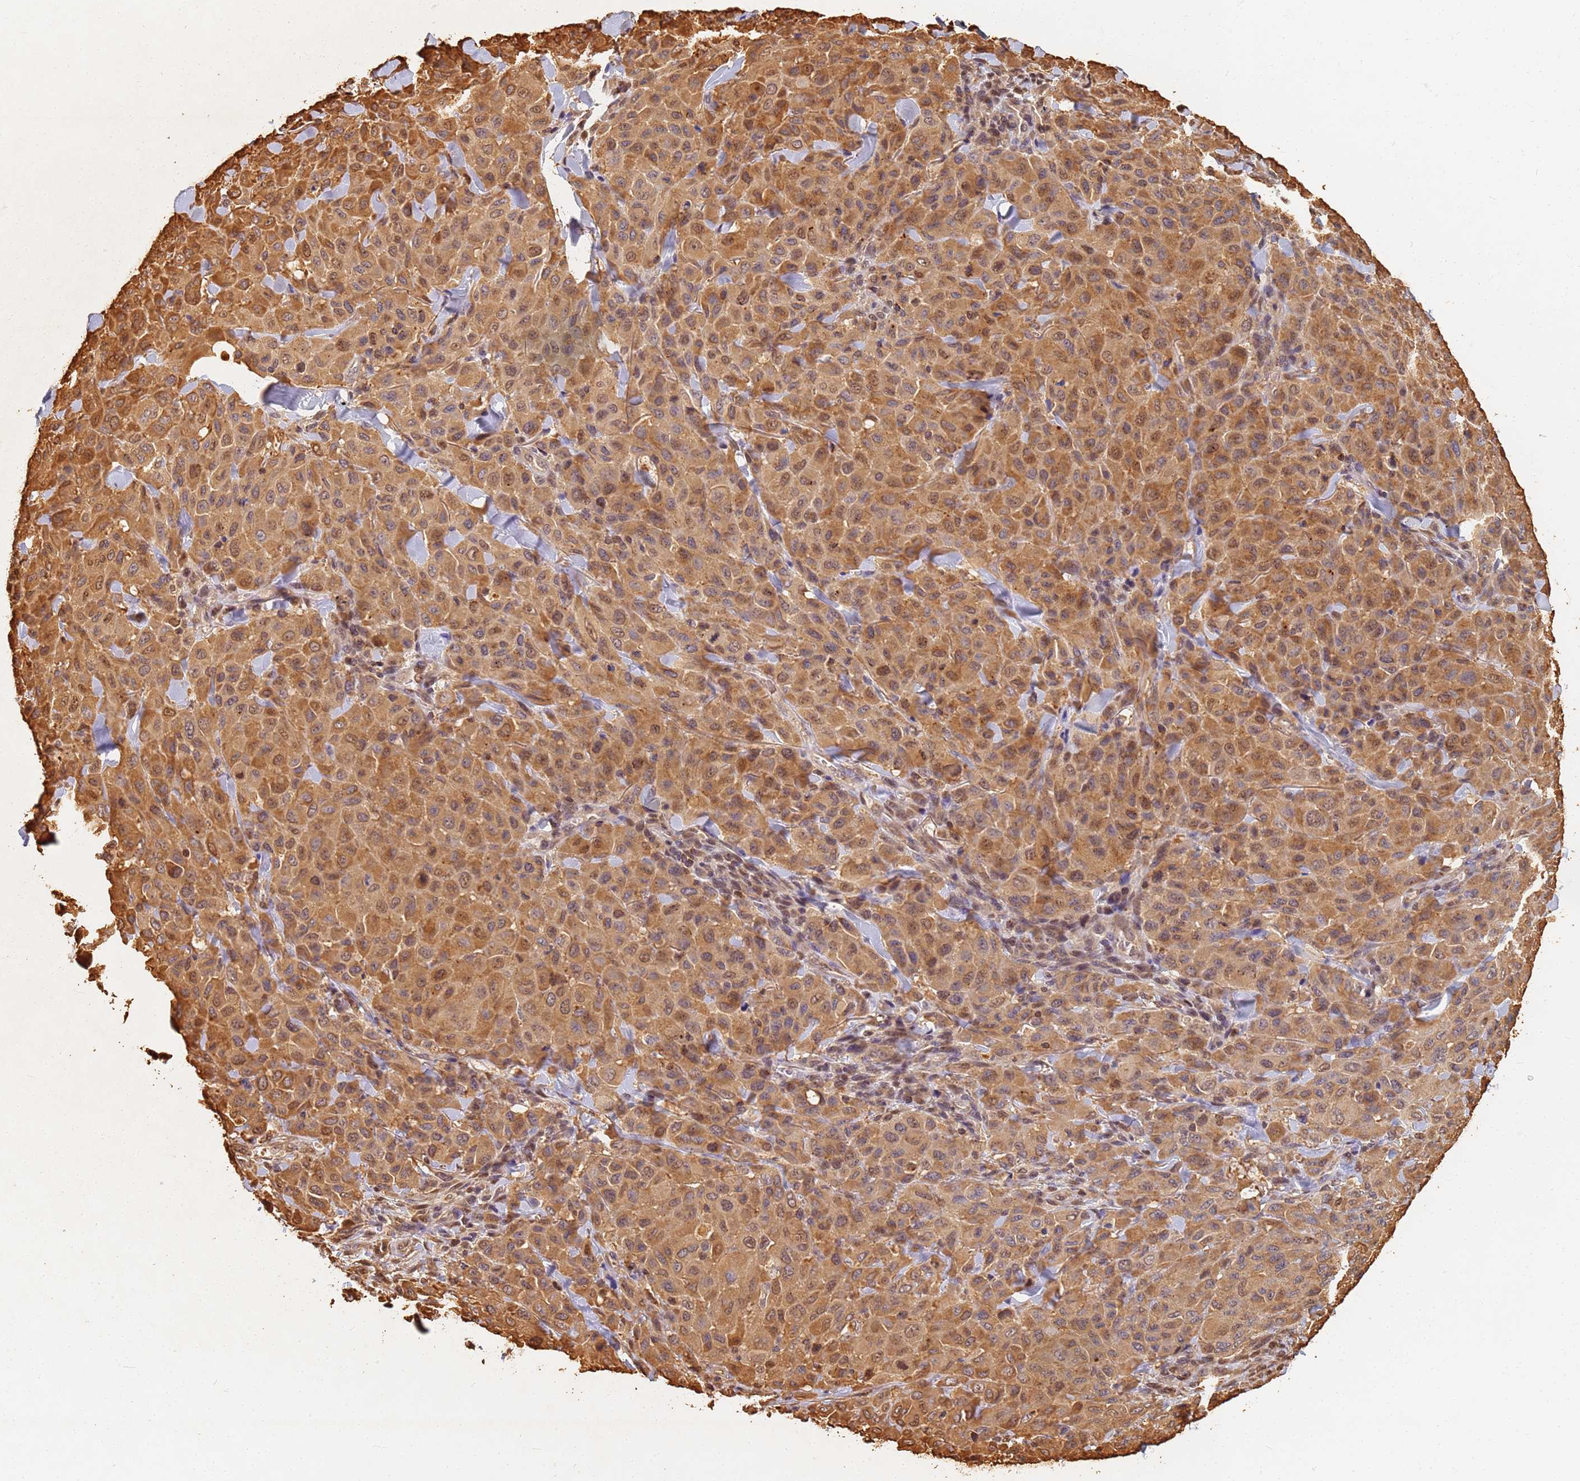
{"staining": {"intensity": "moderate", "quantity": ">75%", "location": "cytoplasmic/membranous,nuclear"}, "tissue": "melanoma", "cell_type": "Tumor cells", "image_type": "cancer", "snomed": [{"axis": "morphology", "description": "Malignant melanoma, Metastatic site"}, {"axis": "topography", "description": "Skin"}], "caption": "IHC (DAB (3,3'-diaminobenzidine)) staining of malignant melanoma (metastatic site) reveals moderate cytoplasmic/membranous and nuclear protein positivity in approximately >75% of tumor cells. (DAB (3,3'-diaminobenzidine) = brown stain, brightfield microscopy at high magnification).", "gene": "JAK2", "patient": {"sex": "female", "age": 81}}